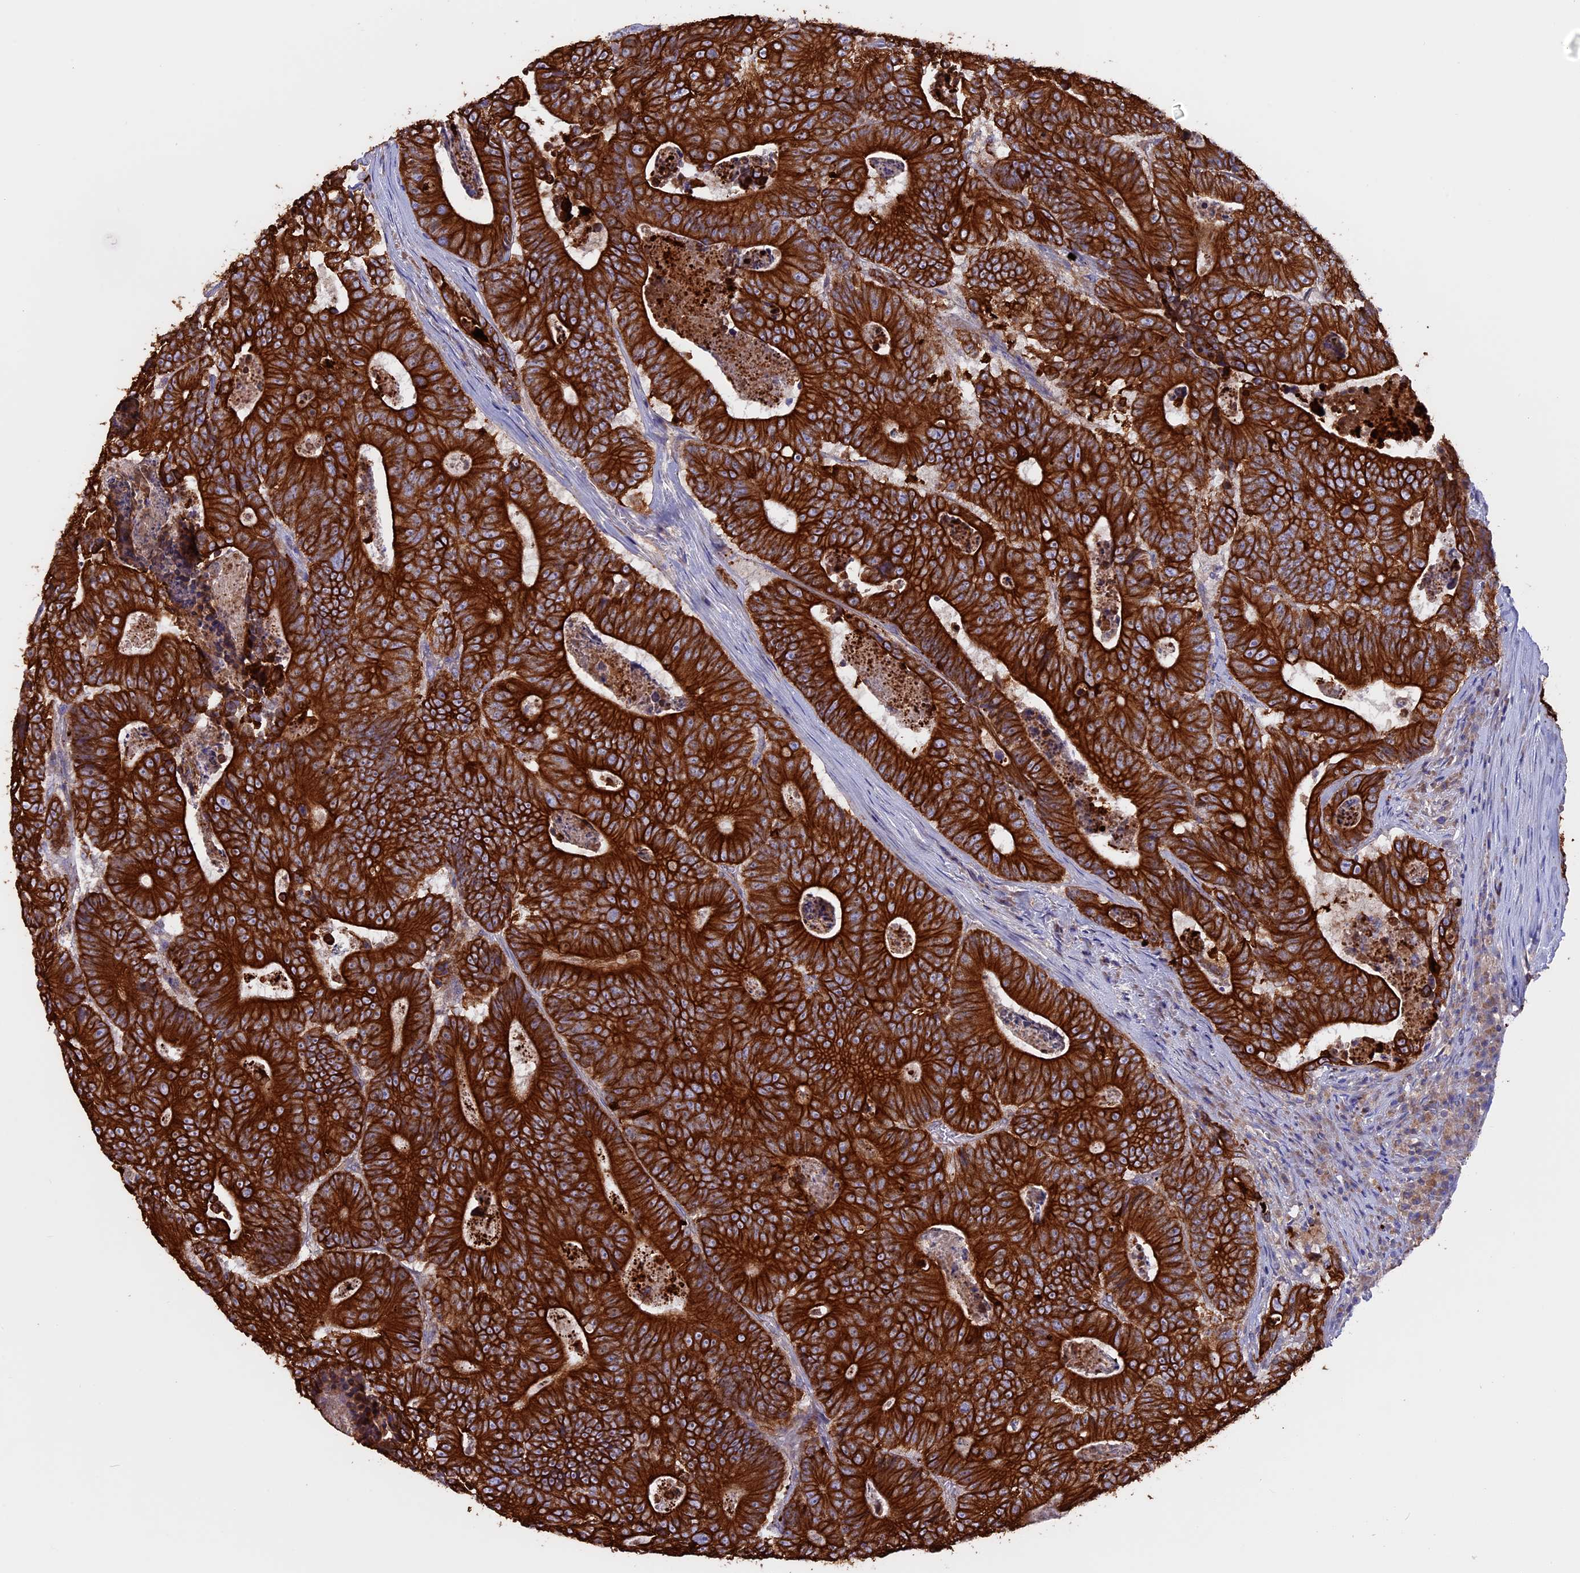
{"staining": {"intensity": "strong", "quantity": ">75%", "location": "cytoplasmic/membranous"}, "tissue": "colorectal cancer", "cell_type": "Tumor cells", "image_type": "cancer", "snomed": [{"axis": "morphology", "description": "Adenocarcinoma, NOS"}, {"axis": "topography", "description": "Colon"}], "caption": "Immunohistochemical staining of adenocarcinoma (colorectal) reveals strong cytoplasmic/membranous protein expression in about >75% of tumor cells.", "gene": "PTPN9", "patient": {"sex": "male", "age": 83}}